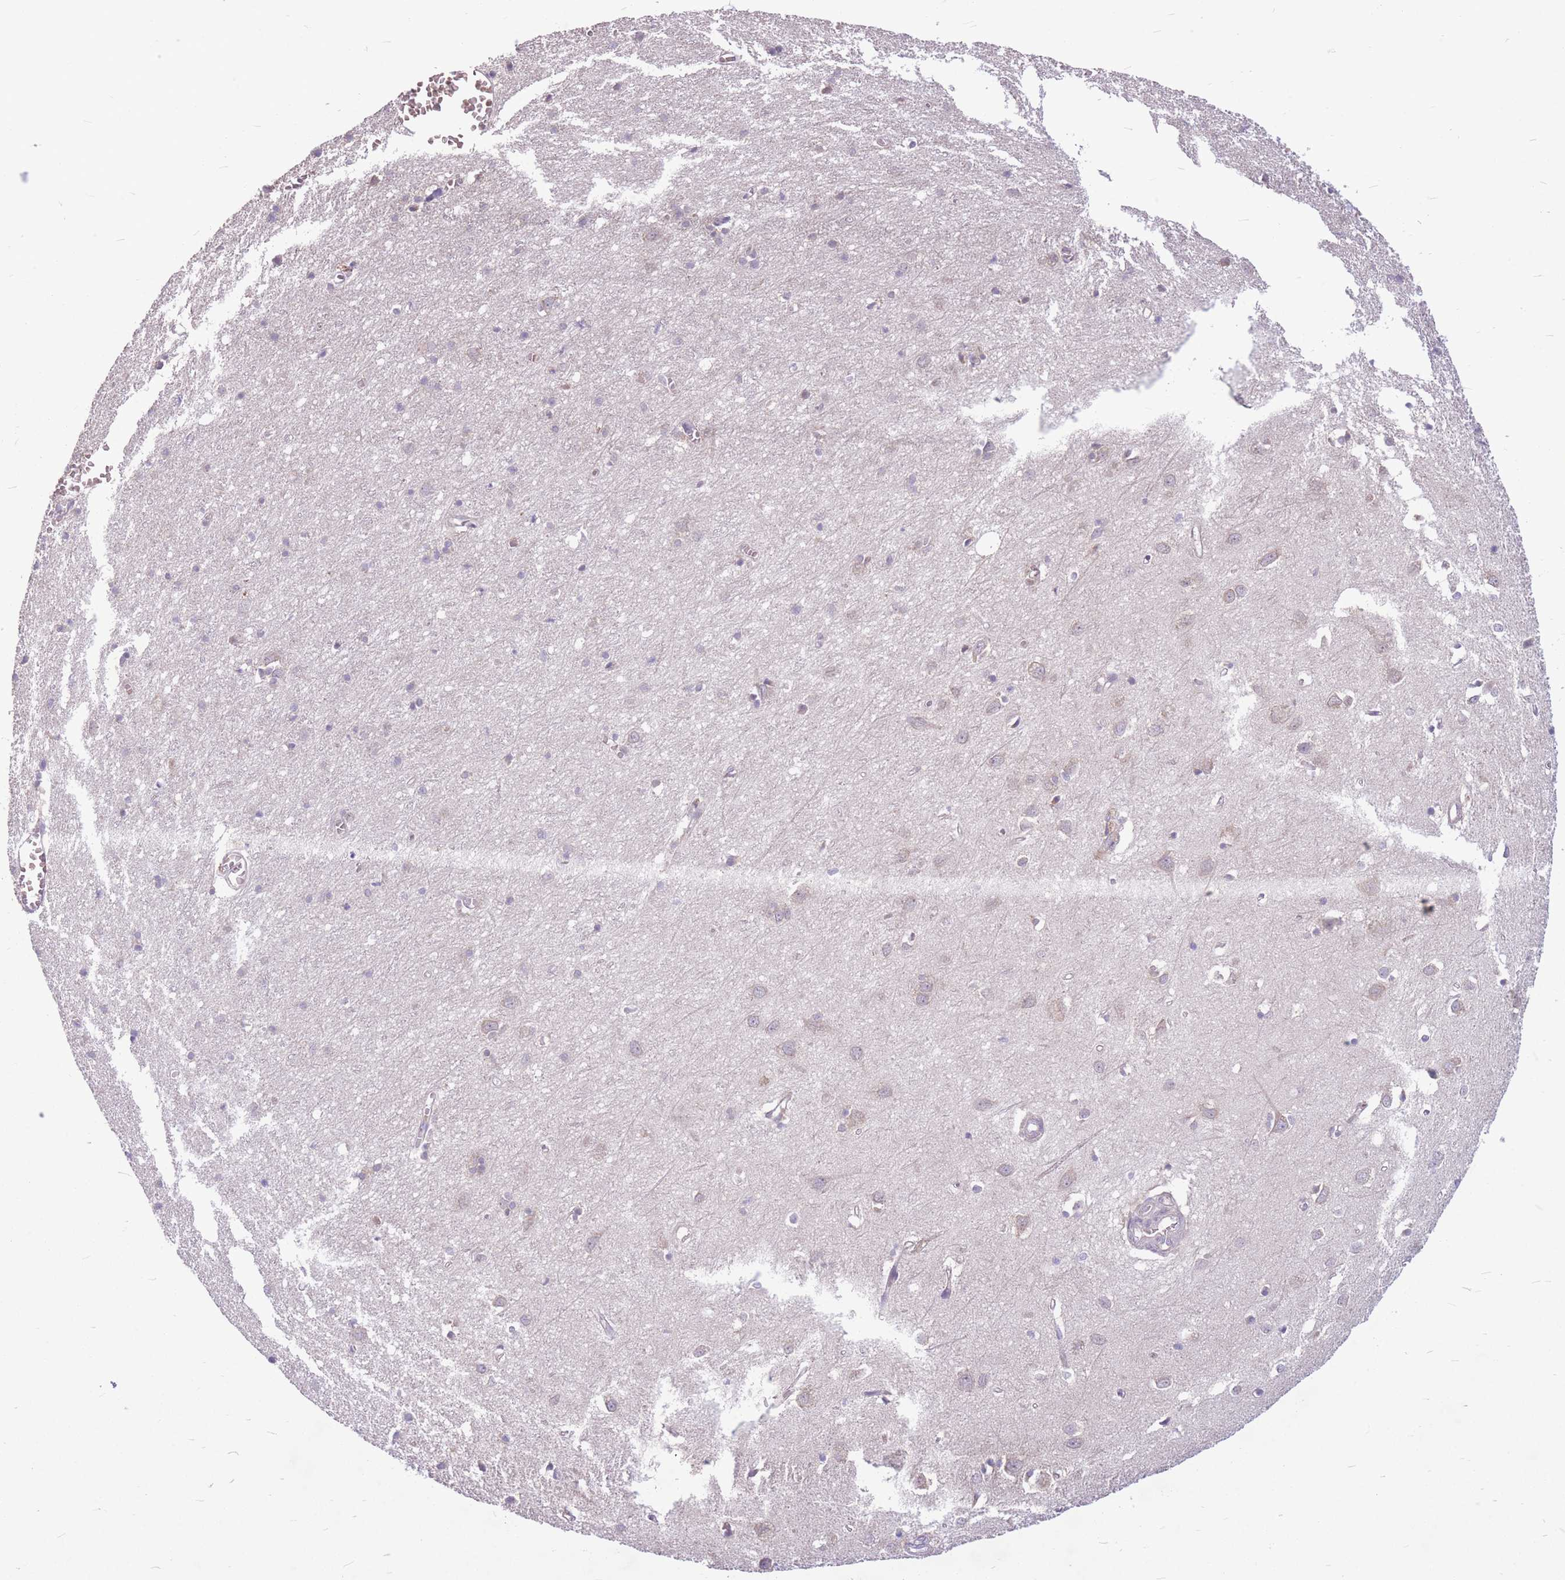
{"staining": {"intensity": "negative", "quantity": "none", "location": "none"}, "tissue": "cerebral cortex", "cell_type": "Endothelial cells", "image_type": "normal", "snomed": [{"axis": "morphology", "description": "Normal tissue, NOS"}, {"axis": "topography", "description": "Cerebral cortex"}], "caption": "High power microscopy histopathology image of an immunohistochemistry (IHC) micrograph of benign cerebral cortex, revealing no significant positivity in endothelial cells.", "gene": "GMNN", "patient": {"sex": "female", "age": 64}}